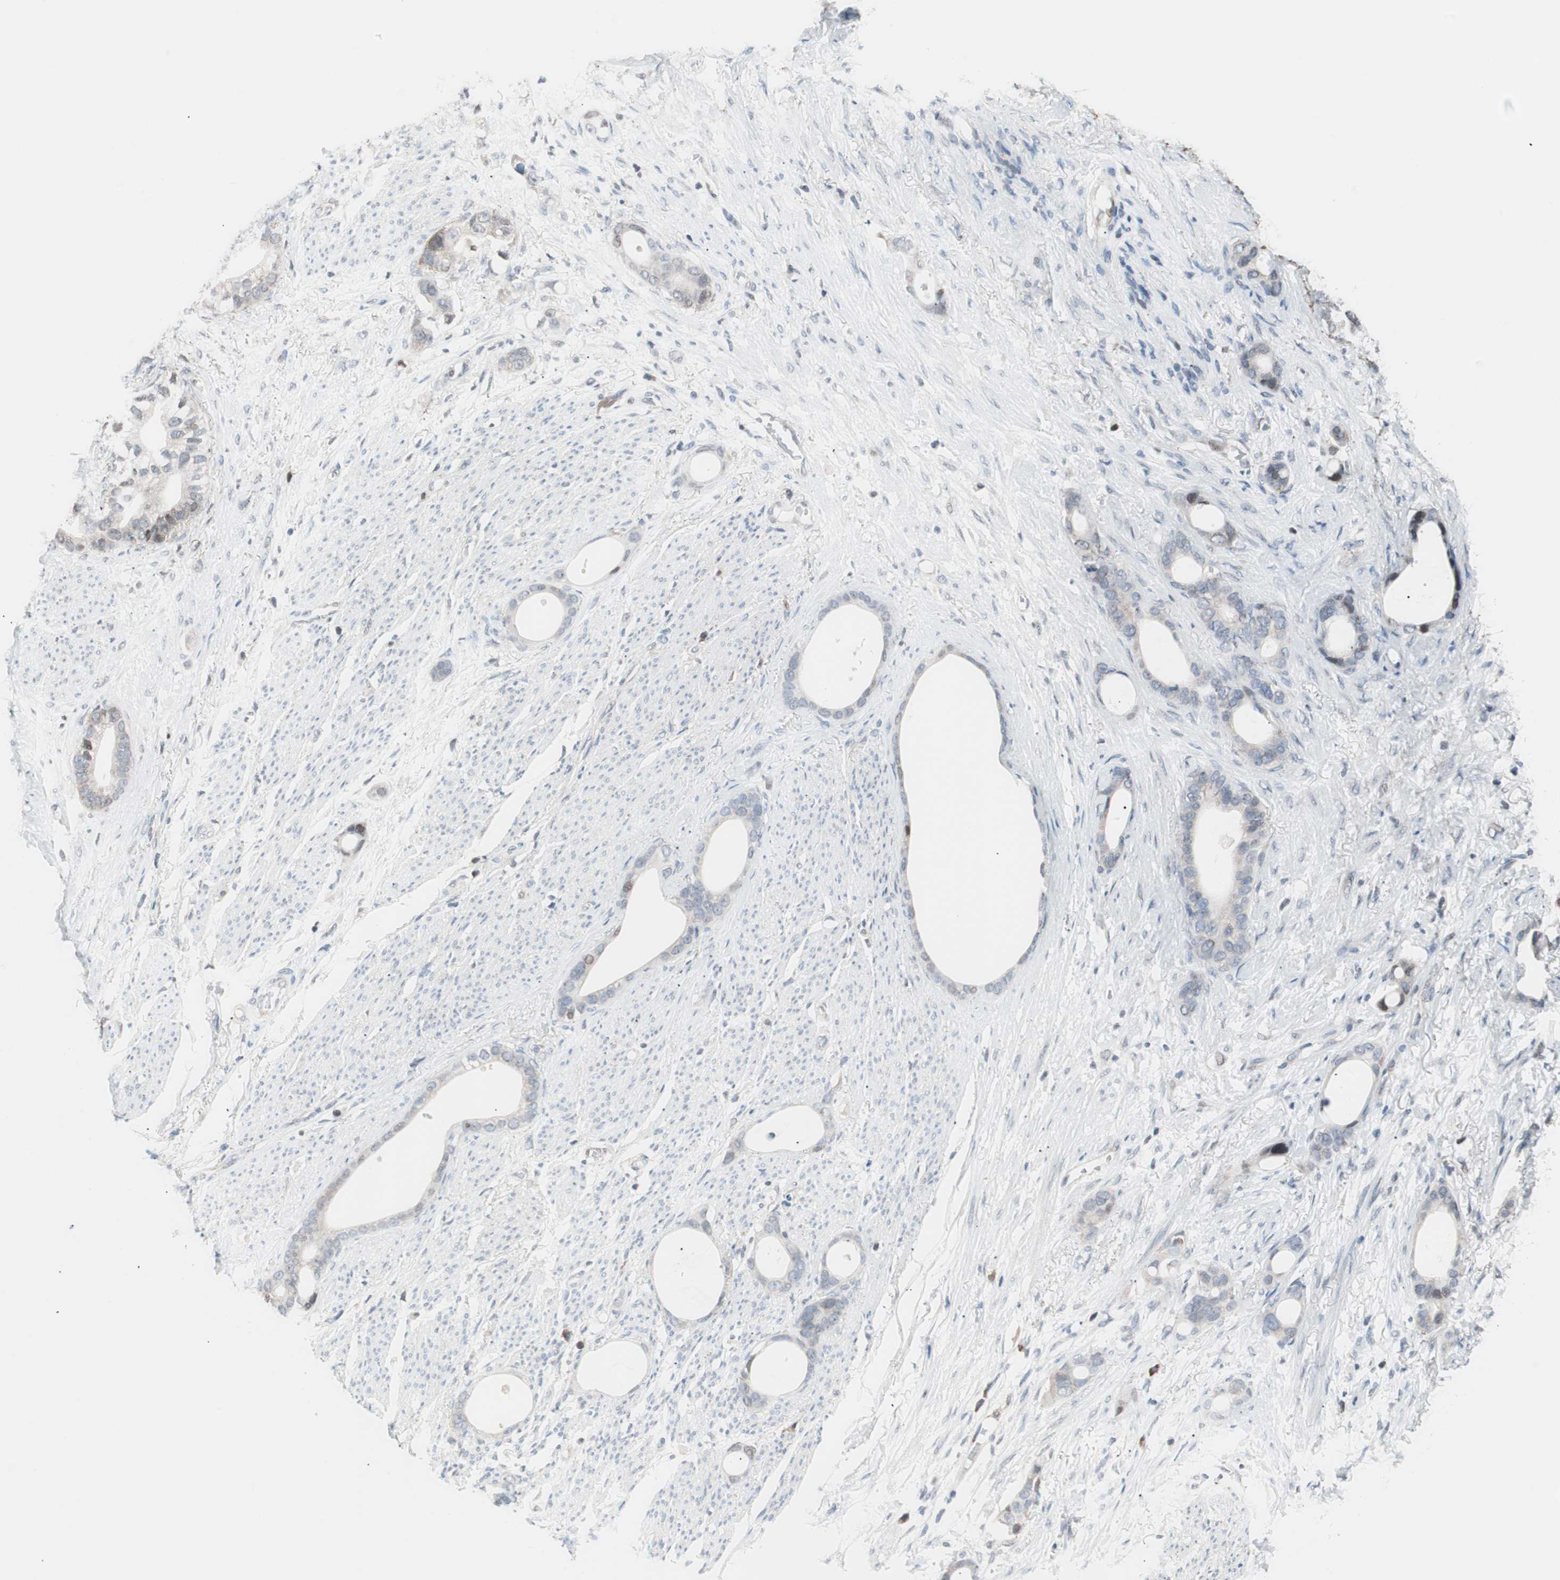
{"staining": {"intensity": "negative", "quantity": "none", "location": "none"}, "tissue": "stomach cancer", "cell_type": "Tumor cells", "image_type": "cancer", "snomed": [{"axis": "morphology", "description": "Adenocarcinoma, NOS"}, {"axis": "topography", "description": "Stomach"}], "caption": "DAB (3,3'-diaminobenzidine) immunohistochemical staining of human stomach adenocarcinoma demonstrates no significant expression in tumor cells. (Immunohistochemistry (ihc), brightfield microscopy, high magnification).", "gene": "POLH", "patient": {"sex": "female", "age": 75}}